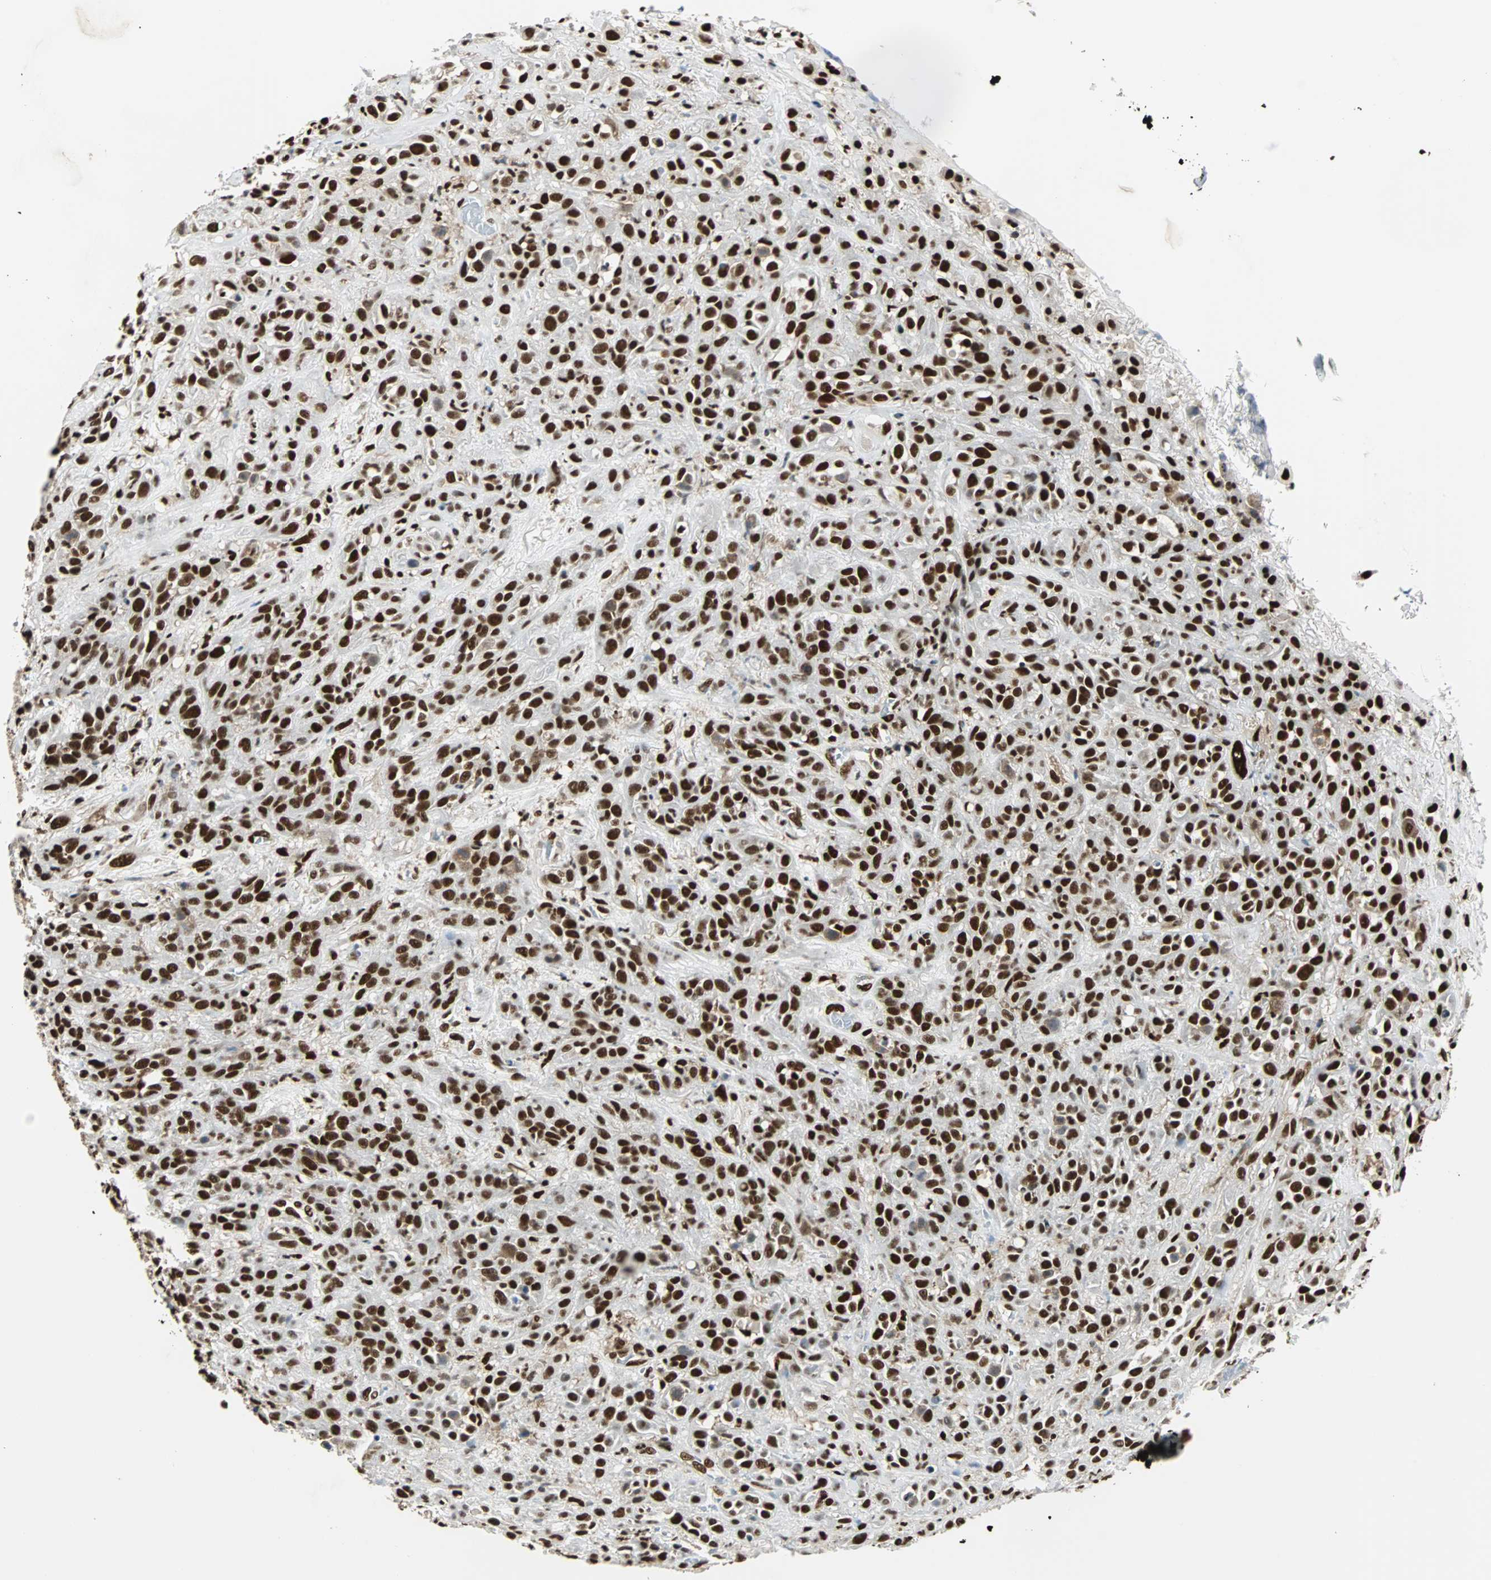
{"staining": {"intensity": "strong", "quantity": ">75%", "location": "nuclear"}, "tissue": "head and neck cancer", "cell_type": "Tumor cells", "image_type": "cancer", "snomed": [{"axis": "morphology", "description": "Squamous cell carcinoma, NOS"}, {"axis": "topography", "description": "Head-Neck"}], "caption": "A high amount of strong nuclear expression is present in approximately >75% of tumor cells in squamous cell carcinoma (head and neck) tissue. The protein is stained brown, and the nuclei are stained in blue (DAB IHC with brightfield microscopy, high magnification).", "gene": "XRCC4", "patient": {"sex": "male", "age": 62}}